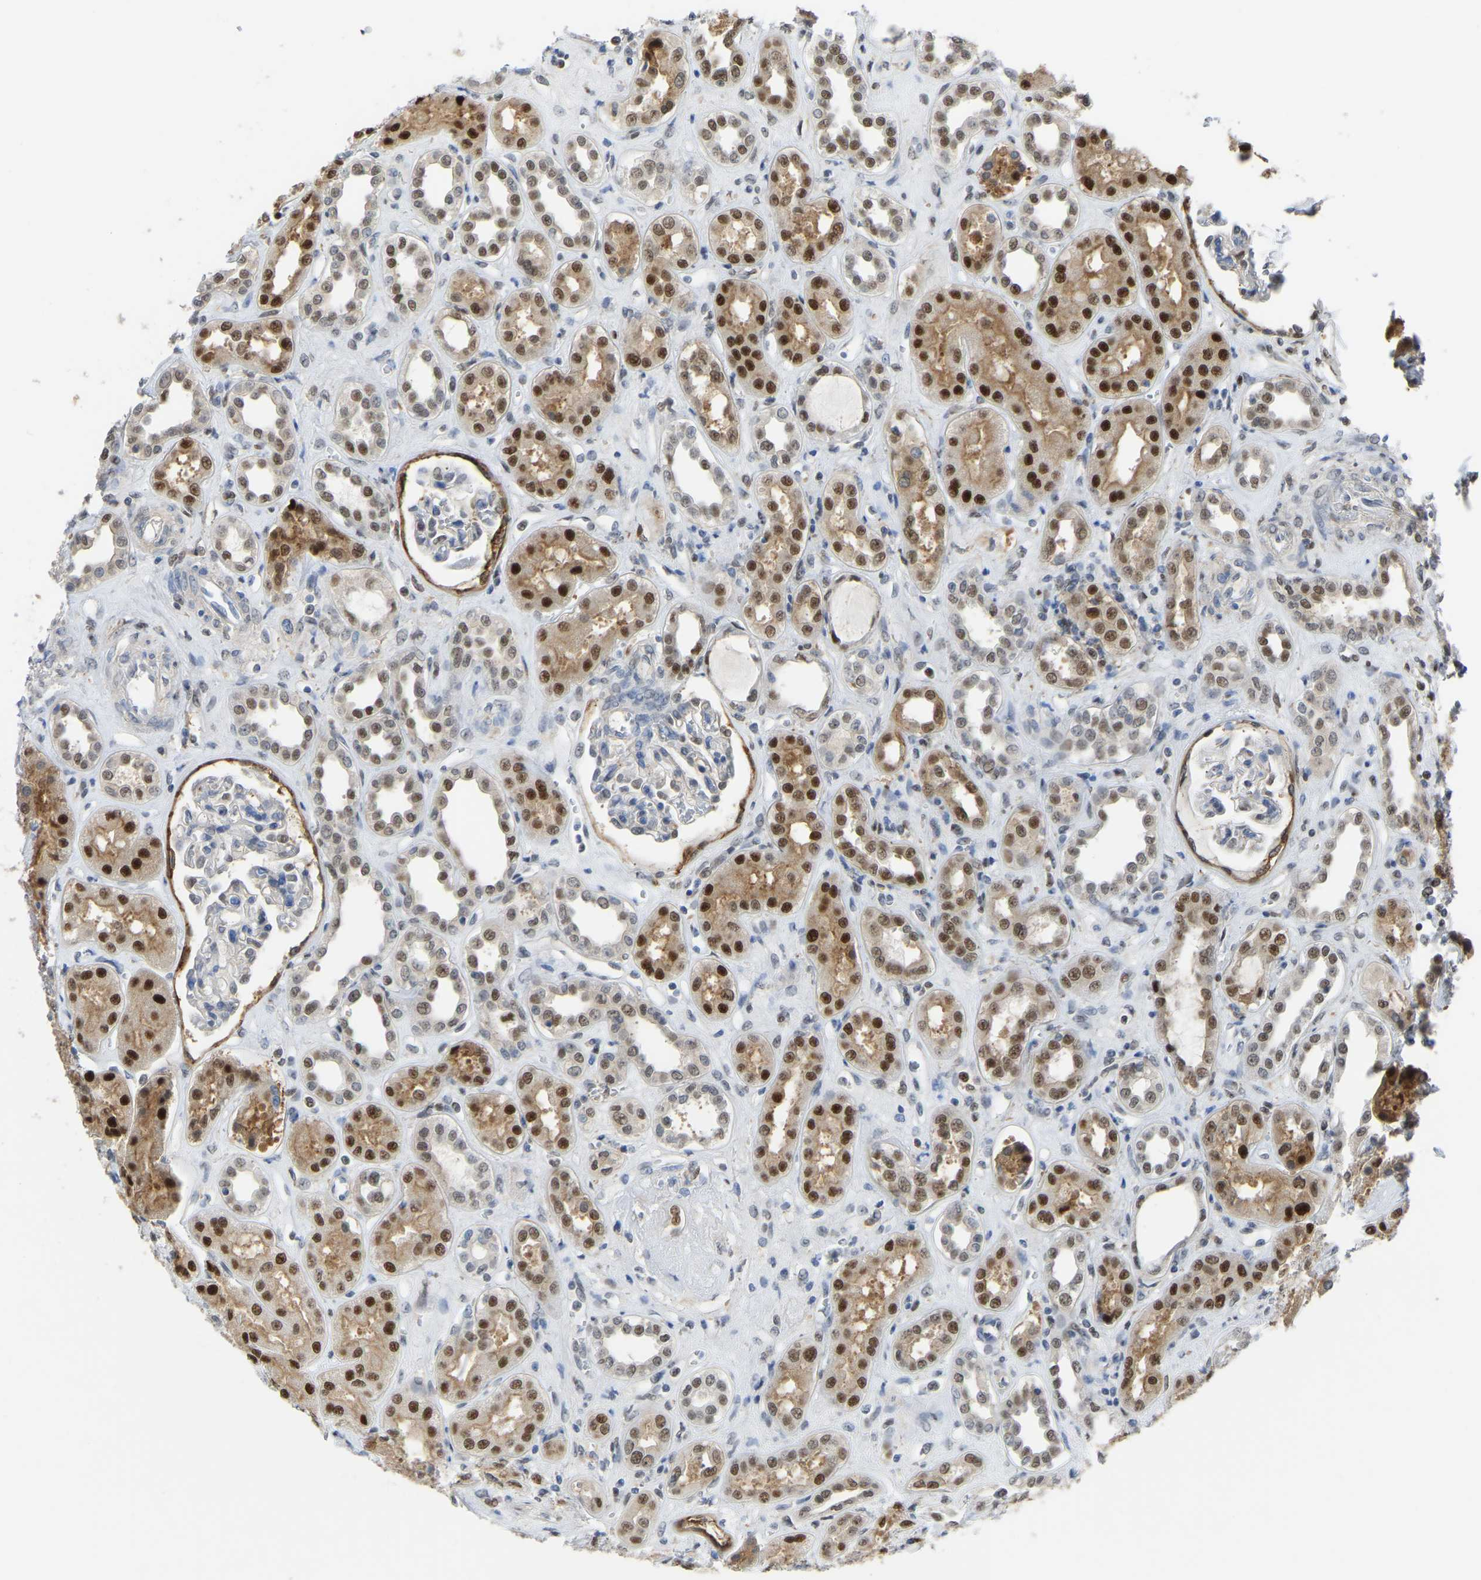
{"staining": {"intensity": "negative", "quantity": "none", "location": "none"}, "tissue": "kidney", "cell_type": "Cells in glomeruli", "image_type": "normal", "snomed": [{"axis": "morphology", "description": "Normal tissue, NOS"}, {"axis": "topography", "description": "Kidney"}], "caption": "Kidney stained for a protein using immunohistochemistry reveals no positivity cells in glomeruli.", "gene": "KLRG2", "patient": {"sex": "male", "age": 59}}